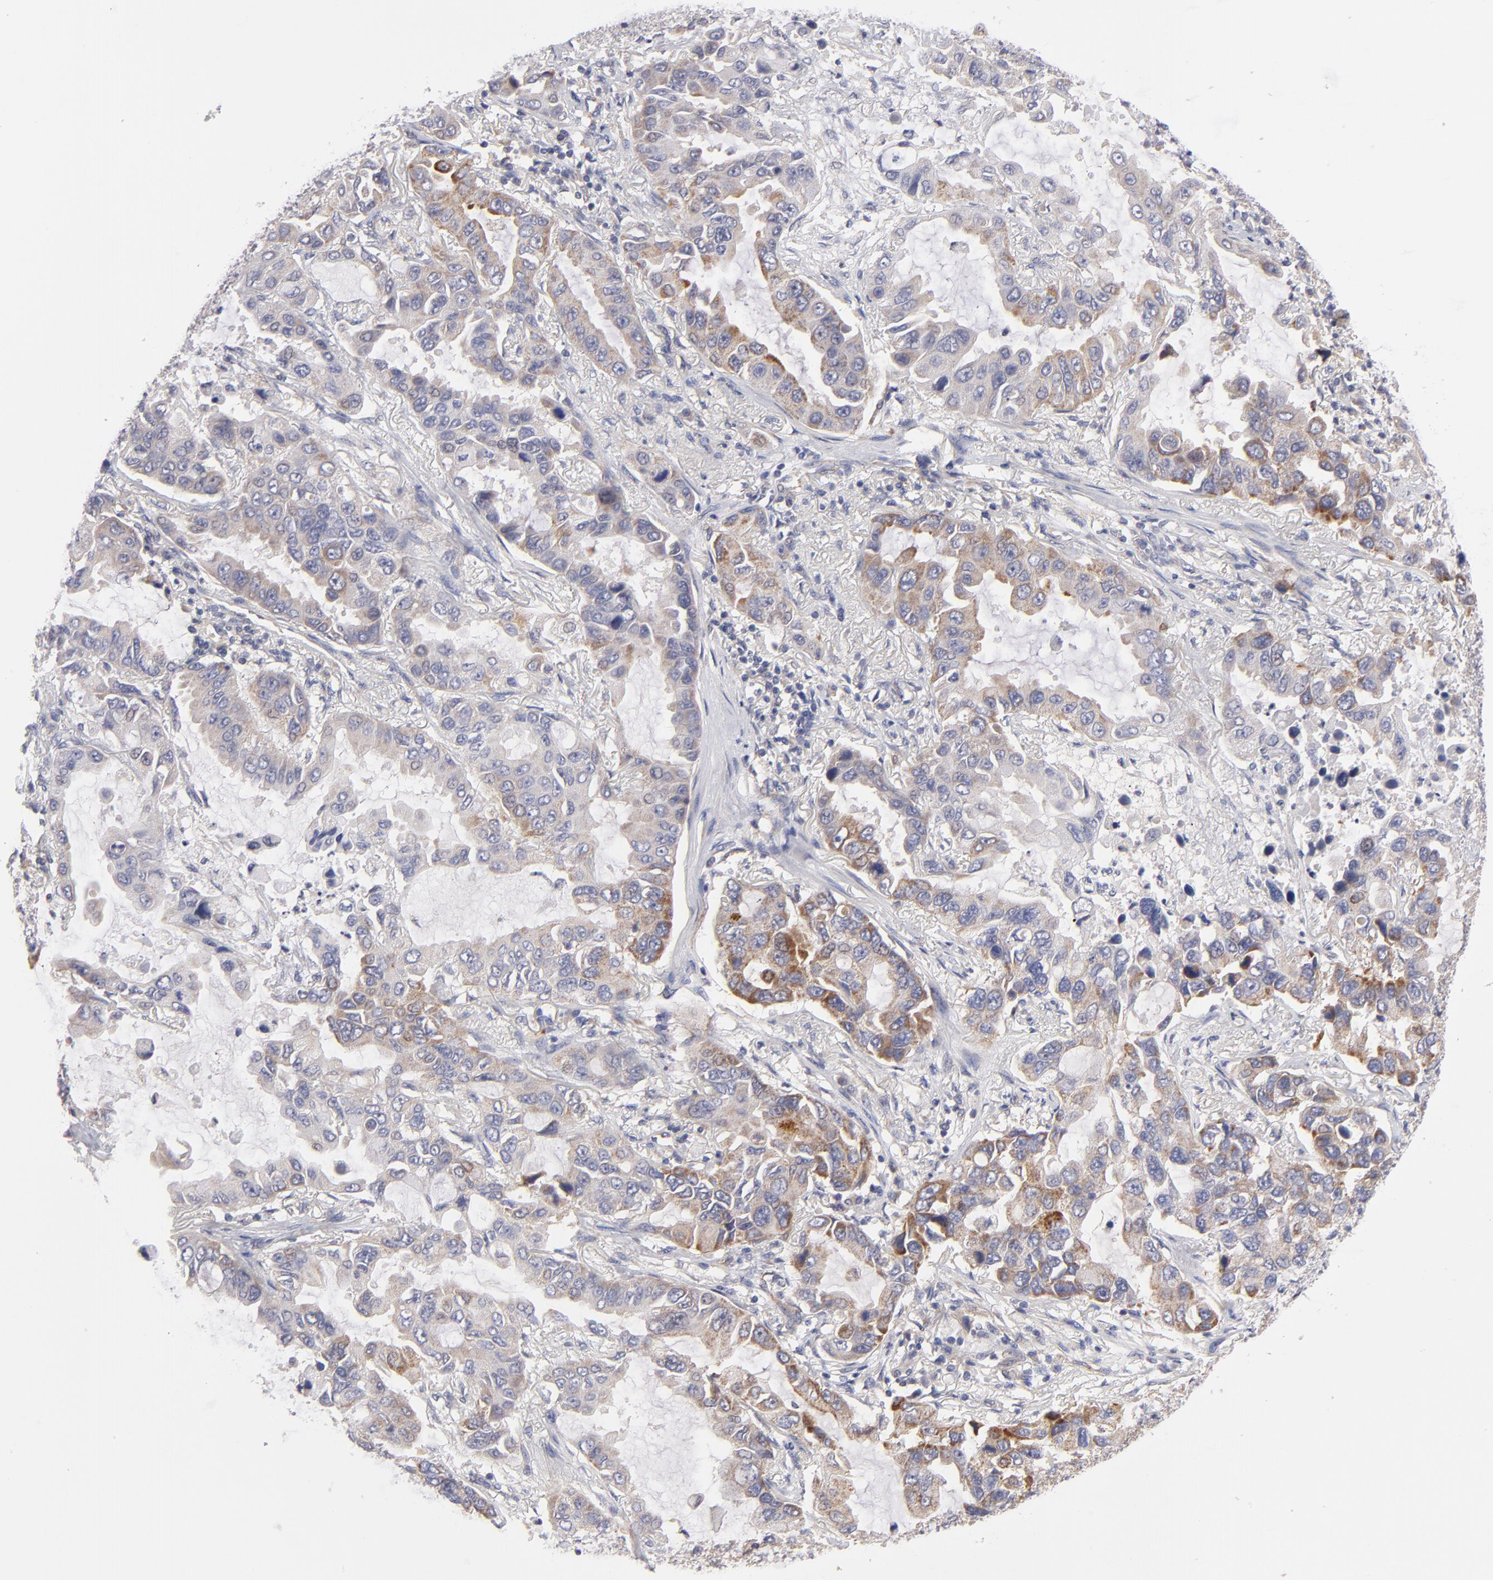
{"staining": {"intensity": "moderate", "quantity": "<25%", "location": "cytoplasmic/membranous"}, "tissue": "lung cancer", "cell_type": "Tumor cells", "image_type": "cancer", "snomed": [{"axis": "morphology", "description": "Adenocarcinoma, NOS"}, {"axis": "topography", "description": "Lung"}], "caption": "Lung cancer (adenocarcinoma) tissue displays moderate cytoplasmic/membranous staining in approximately <25% of tumor cells, visualized by immunohistochemistry. Immunohistochemistry (ihc) stains the protein of interest in brown and the nuclei are stained blue.", "gene": "HCCS", "patient": {"sex": "male", "age": 64}}